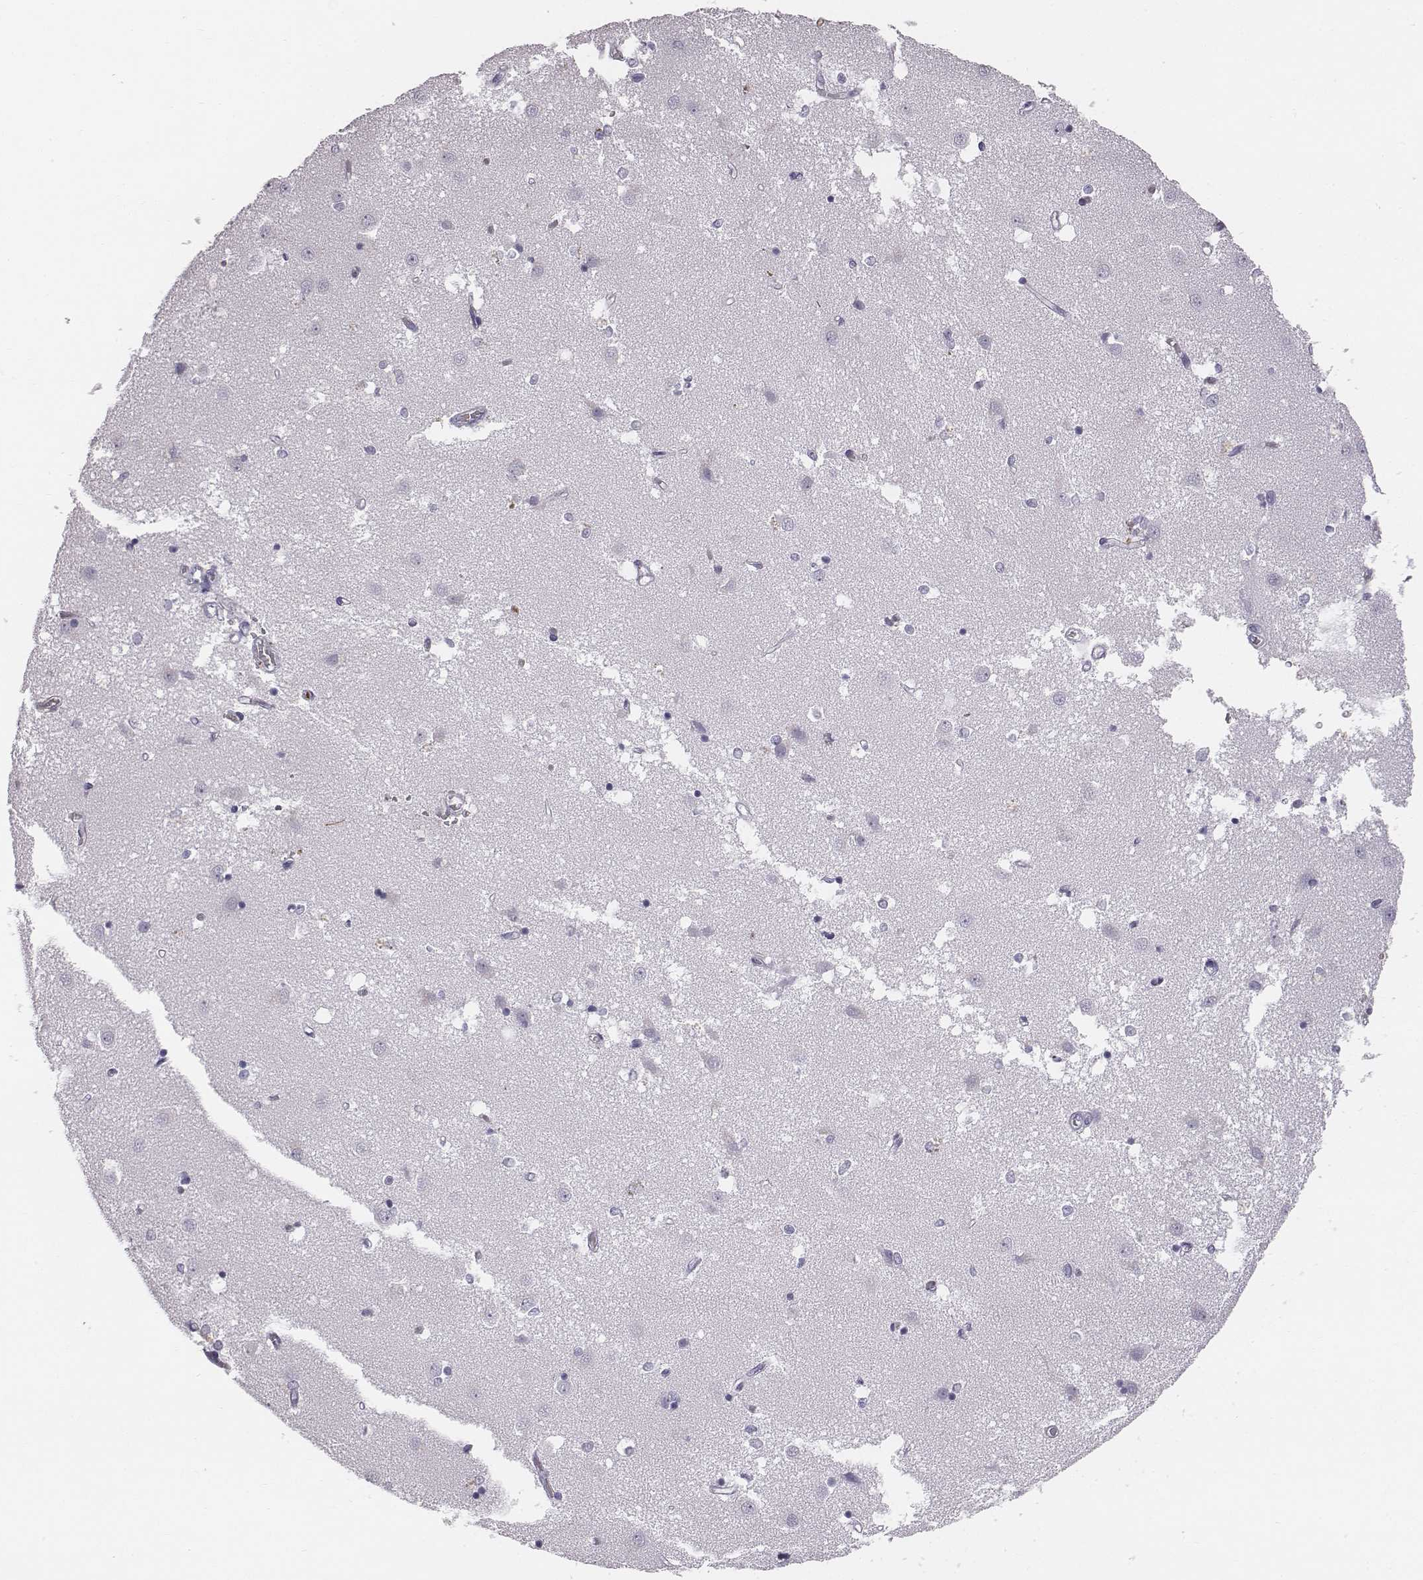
{"staining": {"intensity": "negative", "quantity": "none", "location": "none"}, "tissue": "caudate", "cell_type": "Glial cells", "image_type": "normal", "snomed": [{"axis": "morphology", "description": "Normal tissue, NOS"}, {"axis": "topography", "description": "Lateral ventricle wall"}], "caption": "DAB (3,3'-diaminobenzidine) immunohistochemical staining of unremarkable caudate shows no significant staining in glial cells. (Immunohistochemistry (ihc), brightfield microscopy, high magnification).", "gene": "HBZ", "patient": {"sex": "male", "age": 54}}